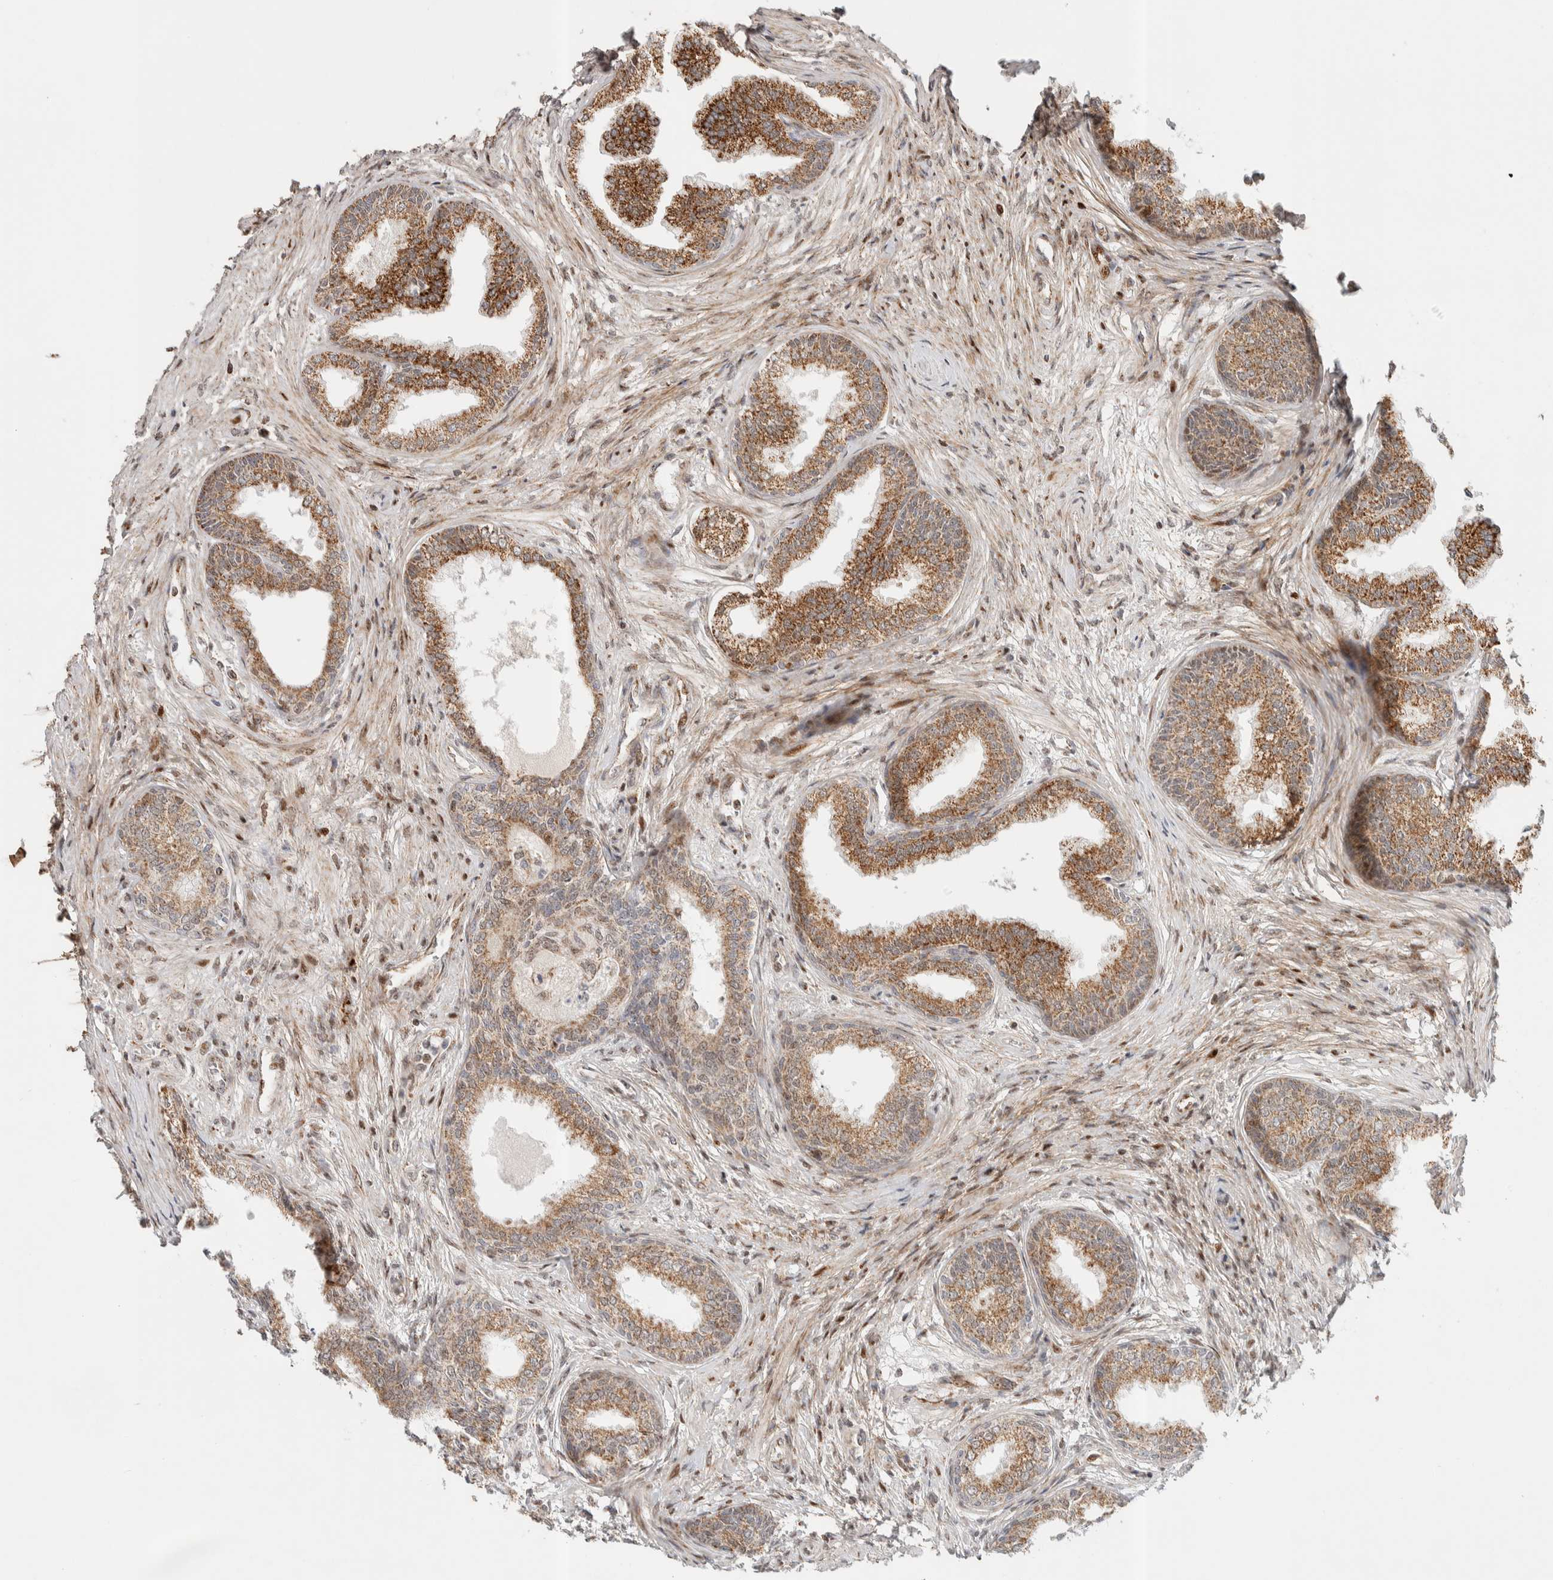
{"staining": {"intensity": "strong", "quantity": ">75%", "location": "cytoplasmic/membranous"}, "tissue": "prostate", "cell_type": "Glandular cells", "image_type": "normal", "snomed": [{"axis": "morphology", "description": "Normal tissue, NOS"}, {"axis": "topography", "description": "Prostate"}], "caption": "Prostate was stained to show a protein in brown. There is high levels of strong cytoplasmic/membranous expression in approximately >75% of glandular cells. (IHC, brightfield microscopy, high magnification).", "gene": "TSPAN32", "patient": {"sex": "male", "age": 76}}